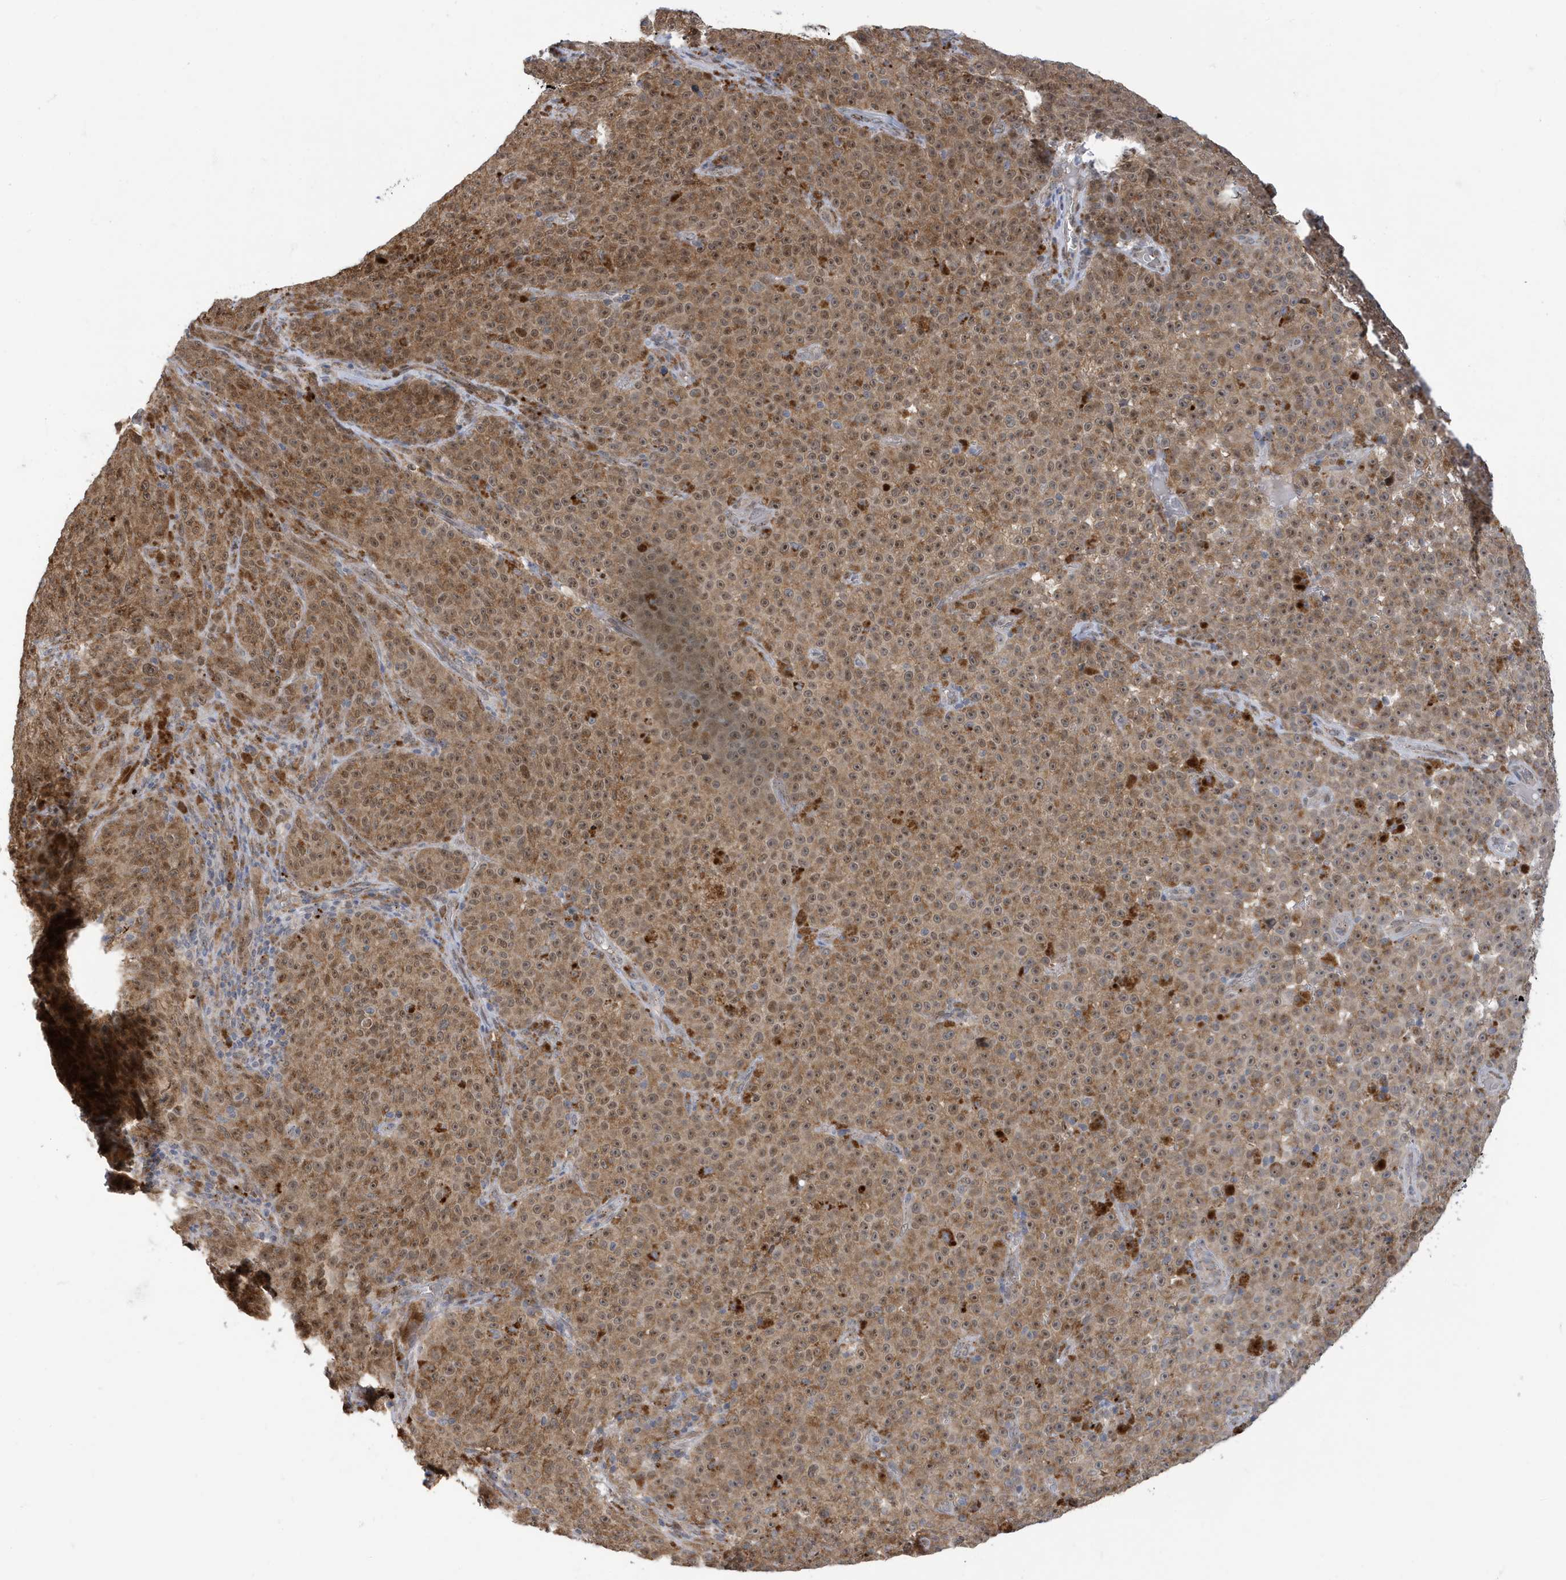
{"staining": {"intensity": "moderate", "quantity": ">75%", "location": "cytoplasmic/membranous,nuclear"}, "tissue": "melanoma", "cell_type": "Tumor cells", "image_type": "cancer", "snomed": [{"axis": "morphology", "description": "Malignant melanoma, NOS"}, {"axis": "topography", "description": "Skin"}], "caption": "DAB (3,3'-diaminobenzidine) immunohistochemical staining of human melanoma shows moderate cytoplasmic/membranous and nuclear protein positivity in approximately >75% of tumor cells.", "gene": "ZNF507", "patient": {"sex": "female", "age": 82}}